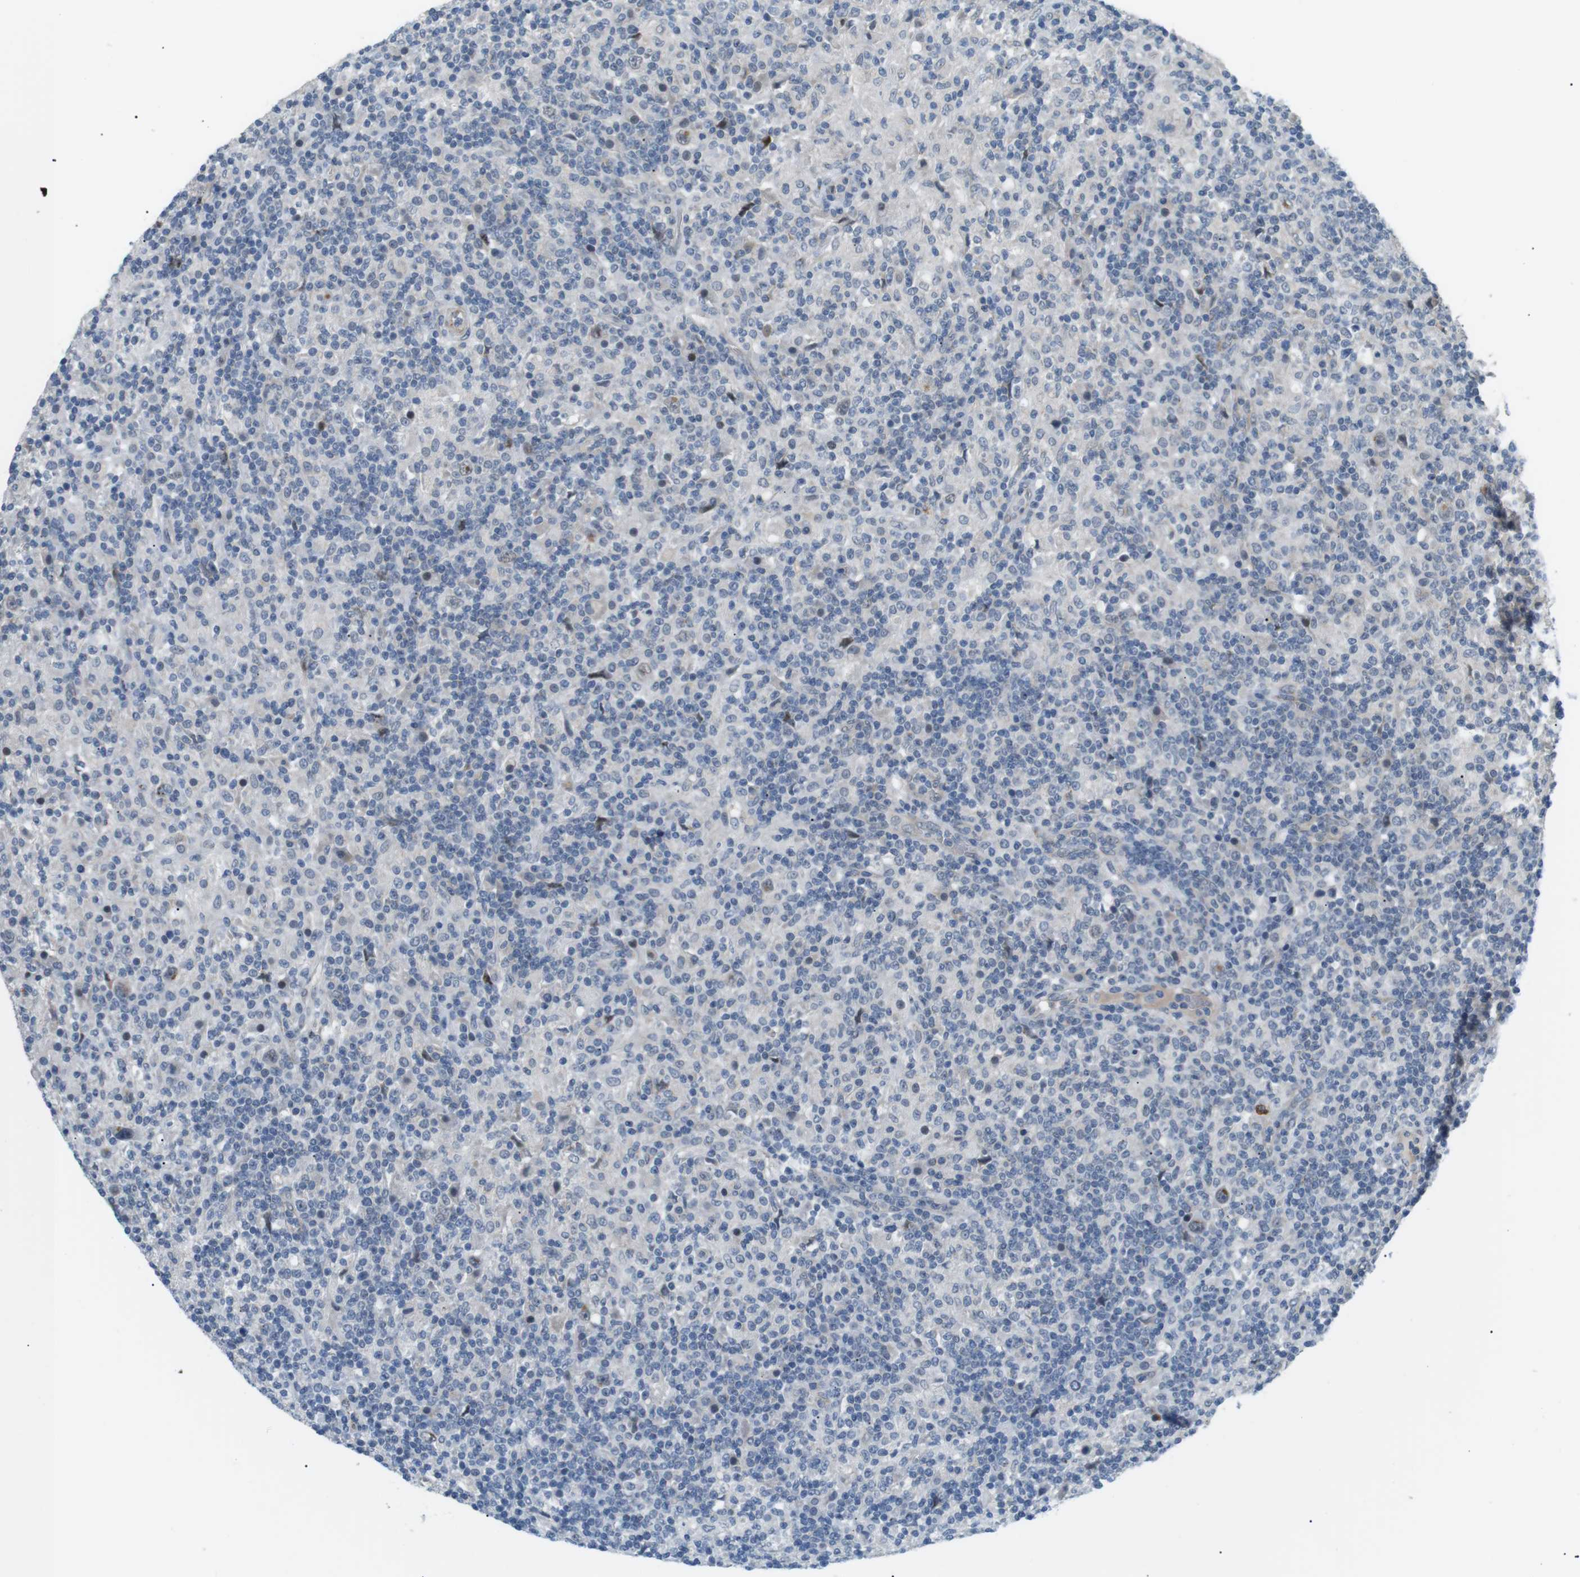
{"staining": {"intensity": "negative", "quantity": "none", "location": "none"}, "tissue": "lymphoma", "cell_type": "Tumor cells", "image_type": "cancer", "snomed": [{"axis": "morphology", "description": "Hodgkin's disease, NOS"}, {"axis": "topography", "description": "Lymph node"}], "caption": "A high-resolution image shows IHC staining of lymphoma, which displays no significant expression in tumor cells.", "gene": "B4GALNT2", "patient": {"sex": "male", "age": 70}}